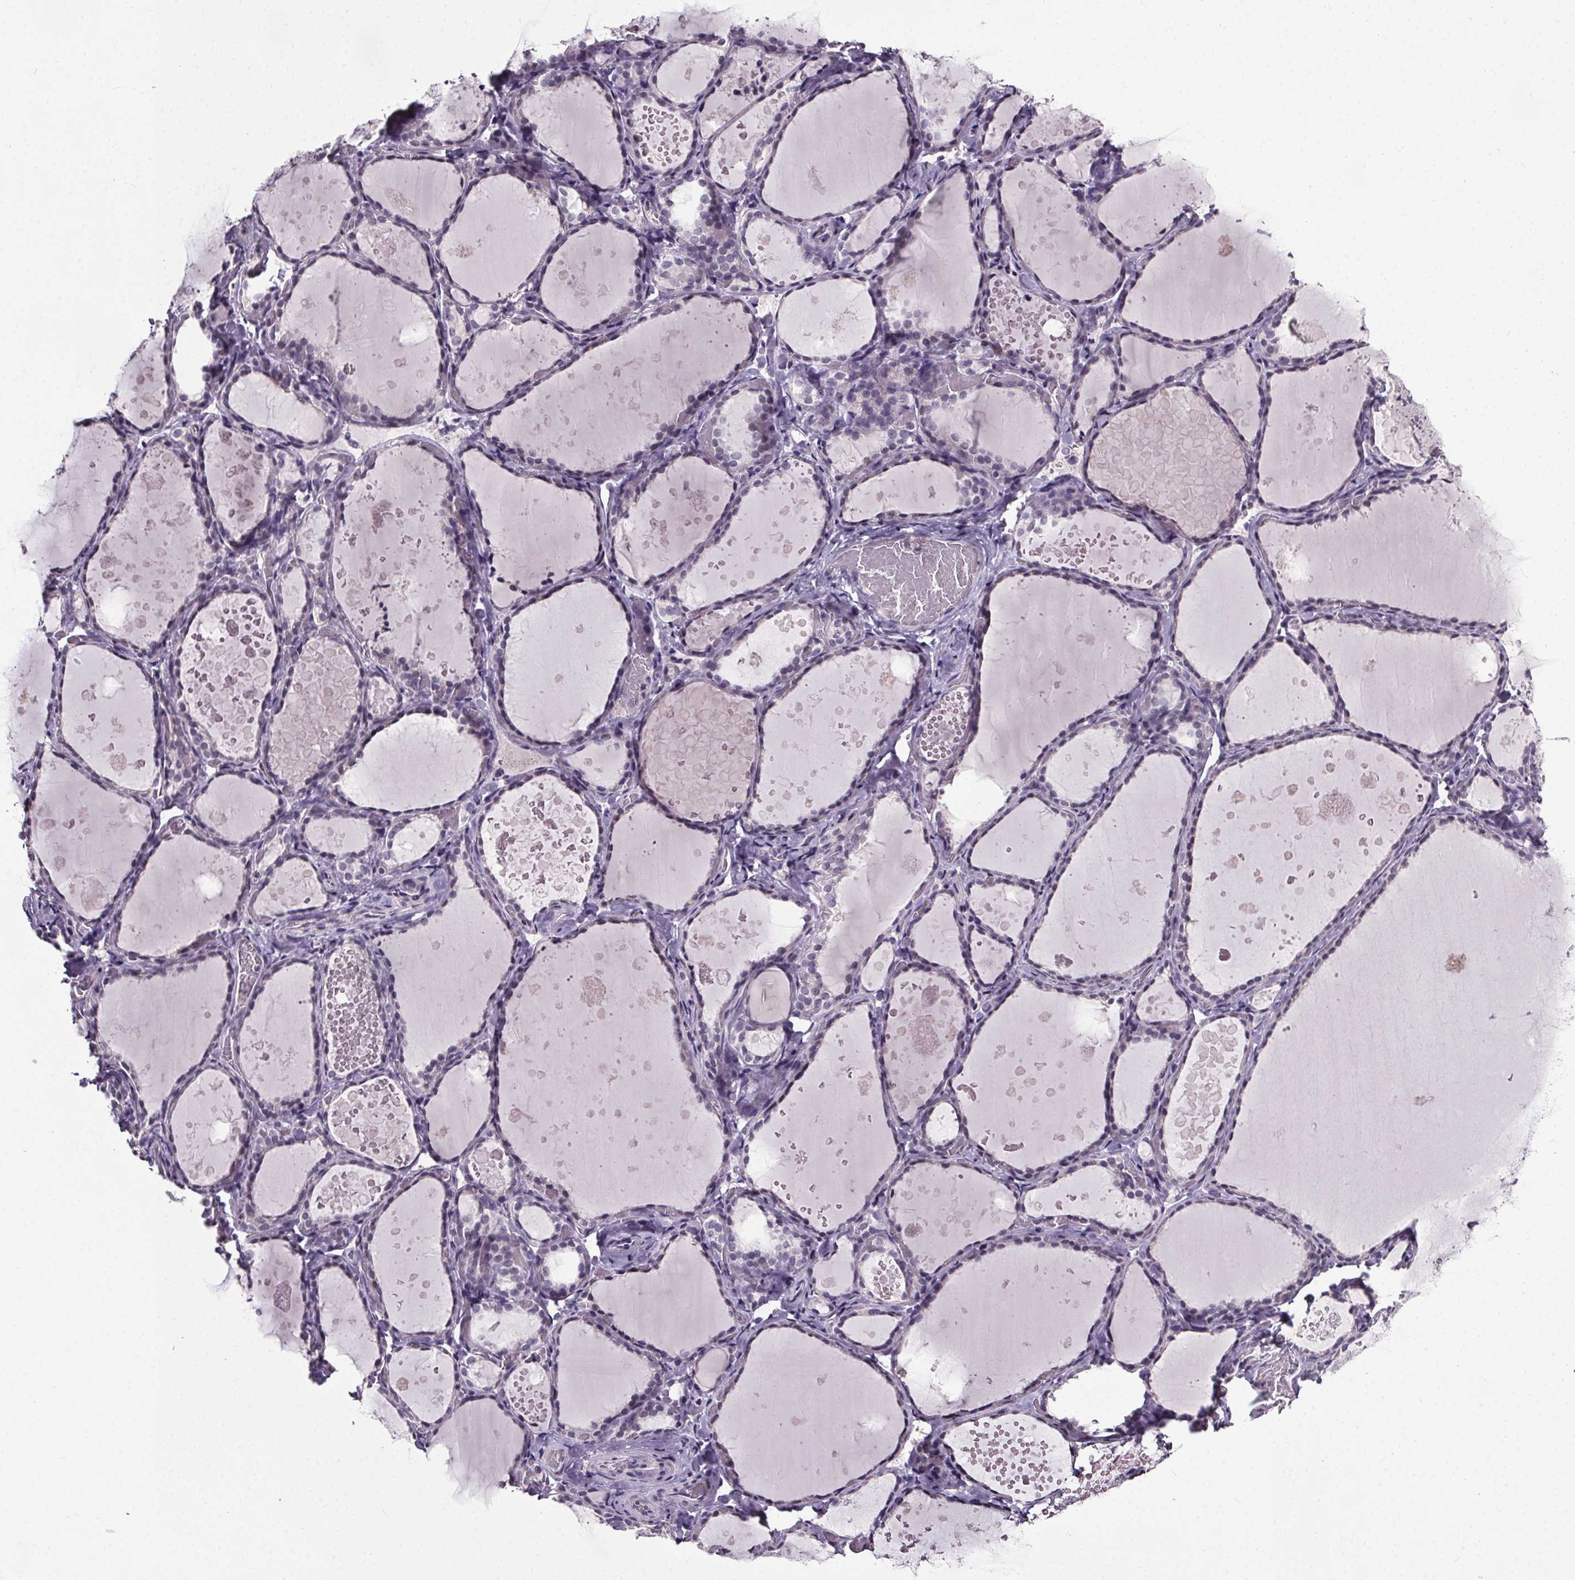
{"staining": {"intensity": "negative", "quantity": "none", "location": "none"}, "tissue": "thyroid gland", "cell_type": "Glandular cells", "image_type": "normal", "snomed": [{"axis": "morphology", "description": "Normal tissue, NOS"}, {"axis": "topography", "description": "Thyroid gland"}], "caption": "Photomicrograph shows no significant protein staining in glandular cells of benign thyroid gland.", "gene": "NKX6", "patient": {"sex": "female", "age": 56}}